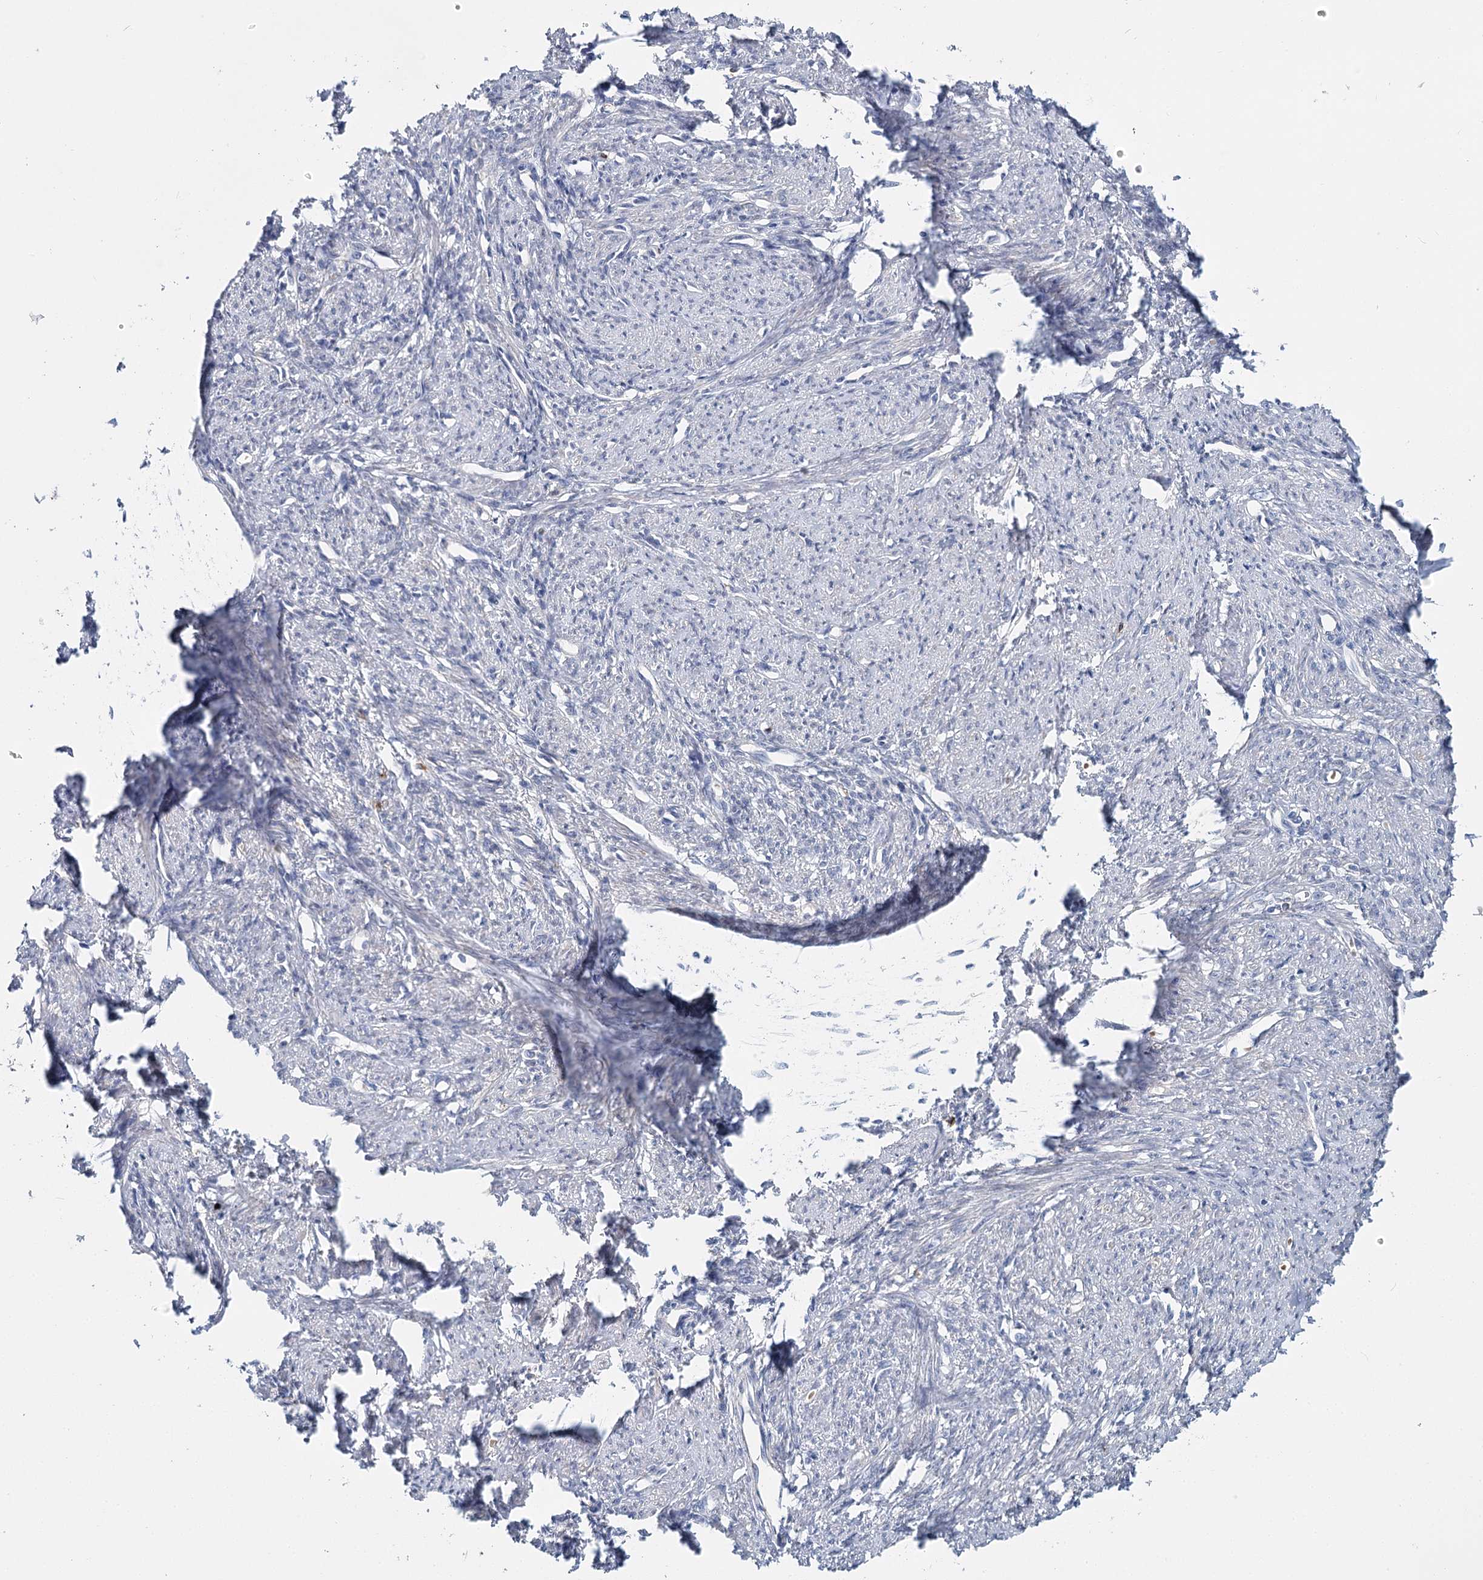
{"staining": {"intensity": "weak", "quantity": "<25%", "location": "cytoplasmic/membranous"}, "tissue": "smooth muscle", "cell_type": "Smooth muscle cells", "image_type": "normal", "snomed": [{"axis": "morphology", "description": "Normal tissue, NOS"}, {"axis": "topography", "description": "Smooth muscle"}, {"axis": "topography", "description": "Uterus"}], "caption": "Smooth muscle stained for a protein using immunohistochemistry (IHC) demonstrates no staining smooth muscle cells.", "gene": "ANKRD16", "patient": {"sex": "female", "age": 59}}